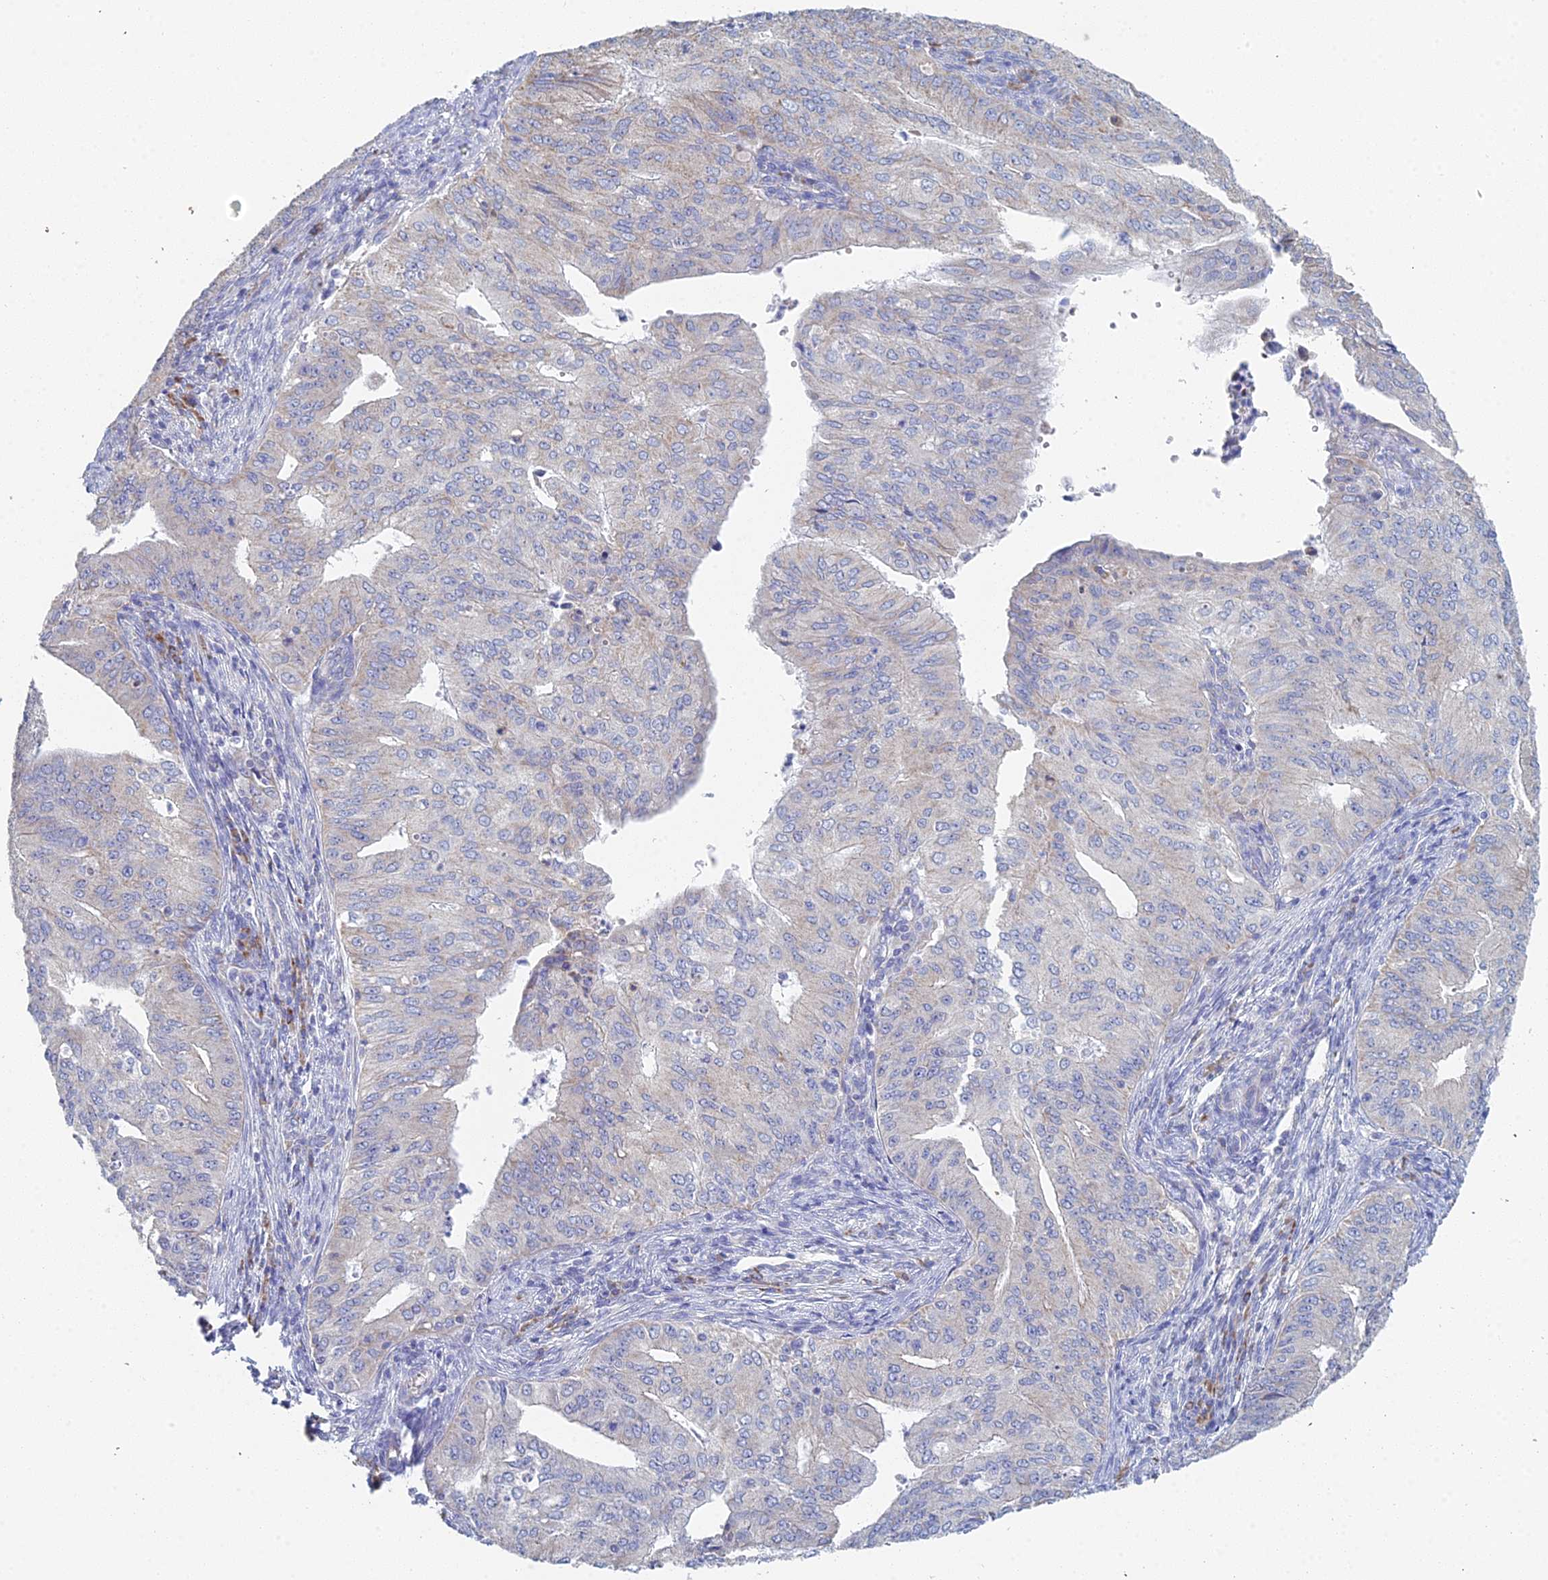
{"staining": {"intensity": "negative", "quantity": "none", "location": "none"}, "tissue": "endometrial cancer", "cell_type": "Tumor cells", "image_type": "cancer", "snomed": [{"axis": "morphology", "description": "Adenocarcinoma, NOS"}, {"axis": "topography", "description": "Endometrium"}], "caption": "Image shows no protein staining in tumor cells of endometrial adenocarcinoma tissue.", "gene": "CRACR2B", "patient": {"sex": "female", "age": 50}}